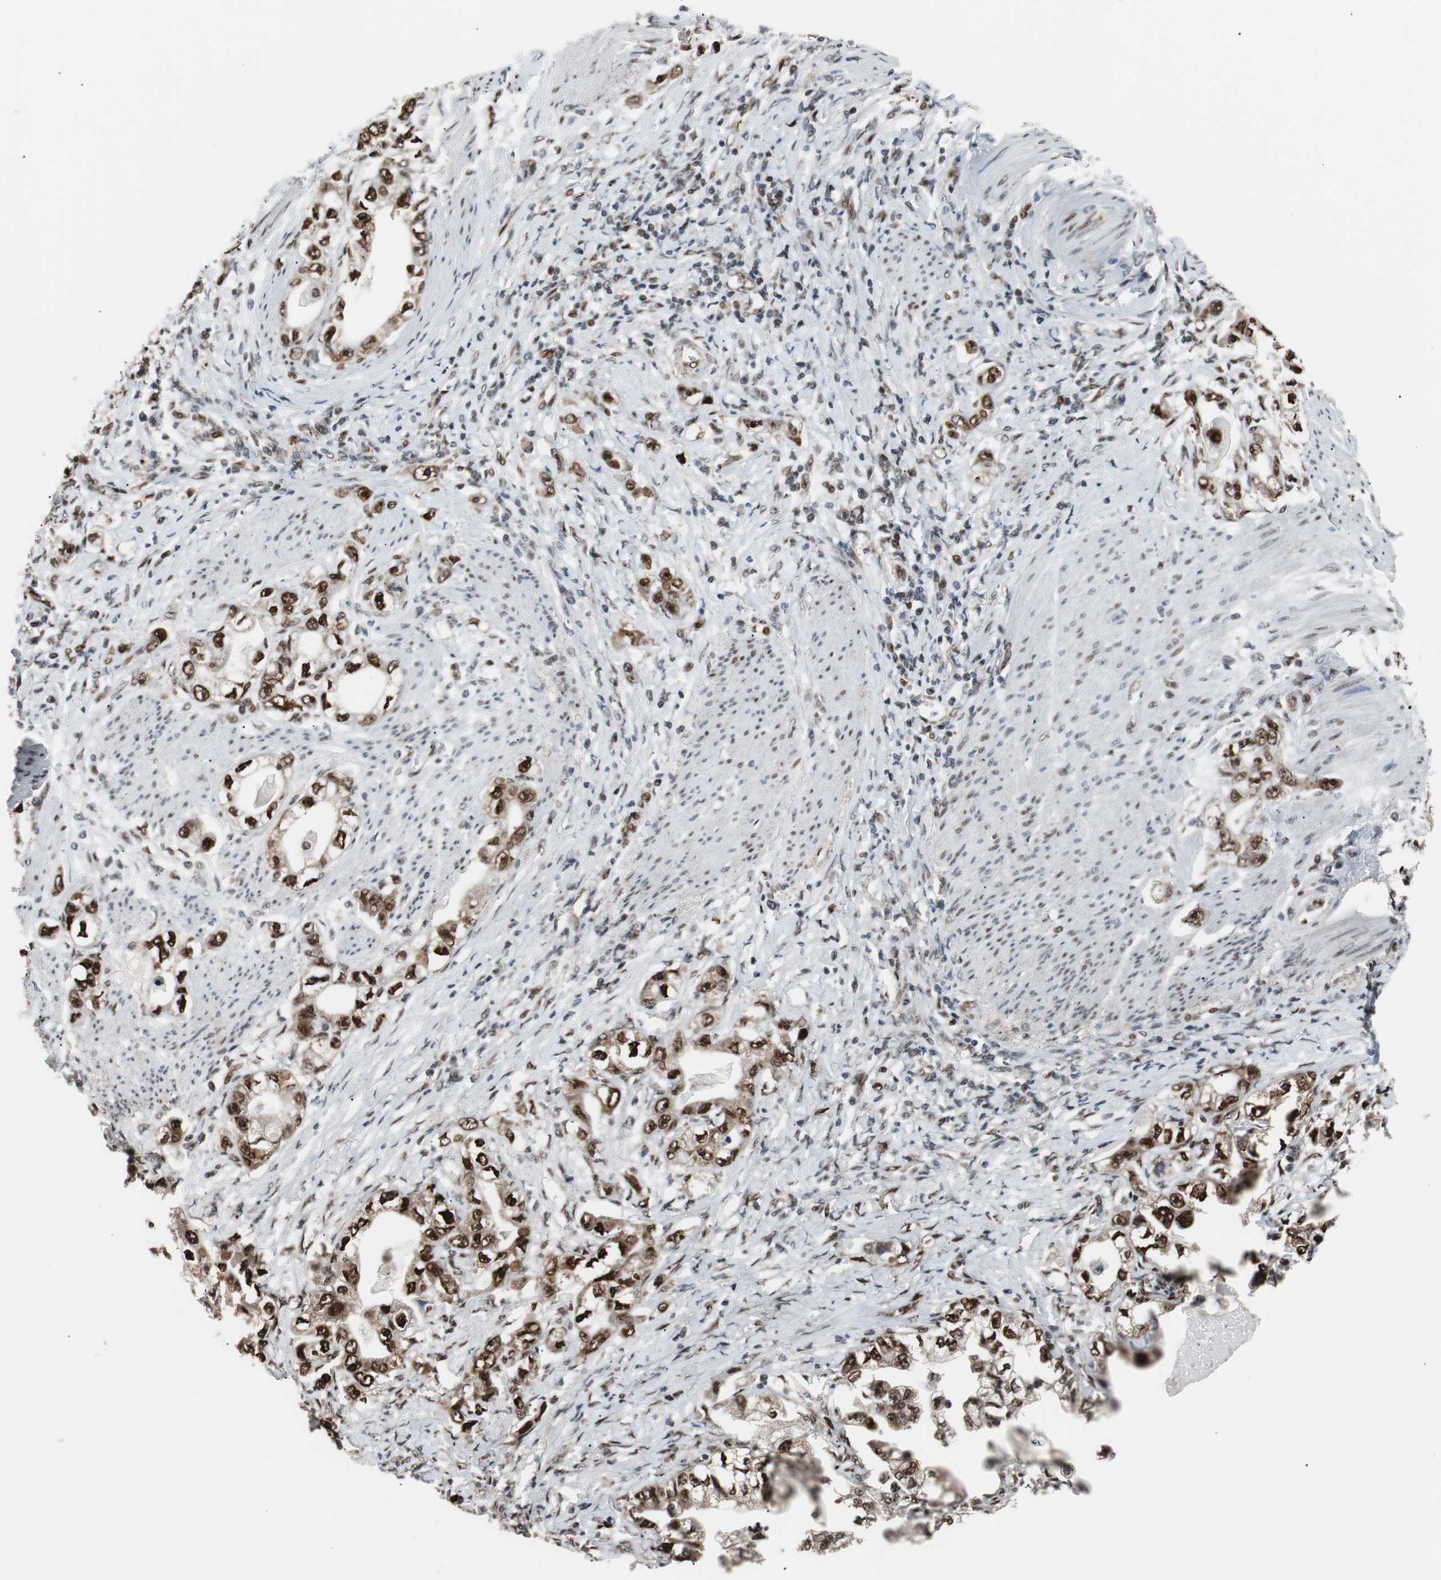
{"staining": {"intensity": "strong", "quantity": ">75%", "location": "nuclear"}, "tissue": "stomach cancer", "cell_type": "Tumor cells", "image_type": "cancer", "snomed": [{"axis": "morphology", "description": "Adenocarcinoma, NOS"}, {"axis": "topography", "description": "Stomach, lower"}], "caption": "Adenocarcinoma (stomach) stained with a protein marker exhibits strong staining in tumor cells.", "gene": "NBL1", "patient": {"sex": "female", "age": 93}}